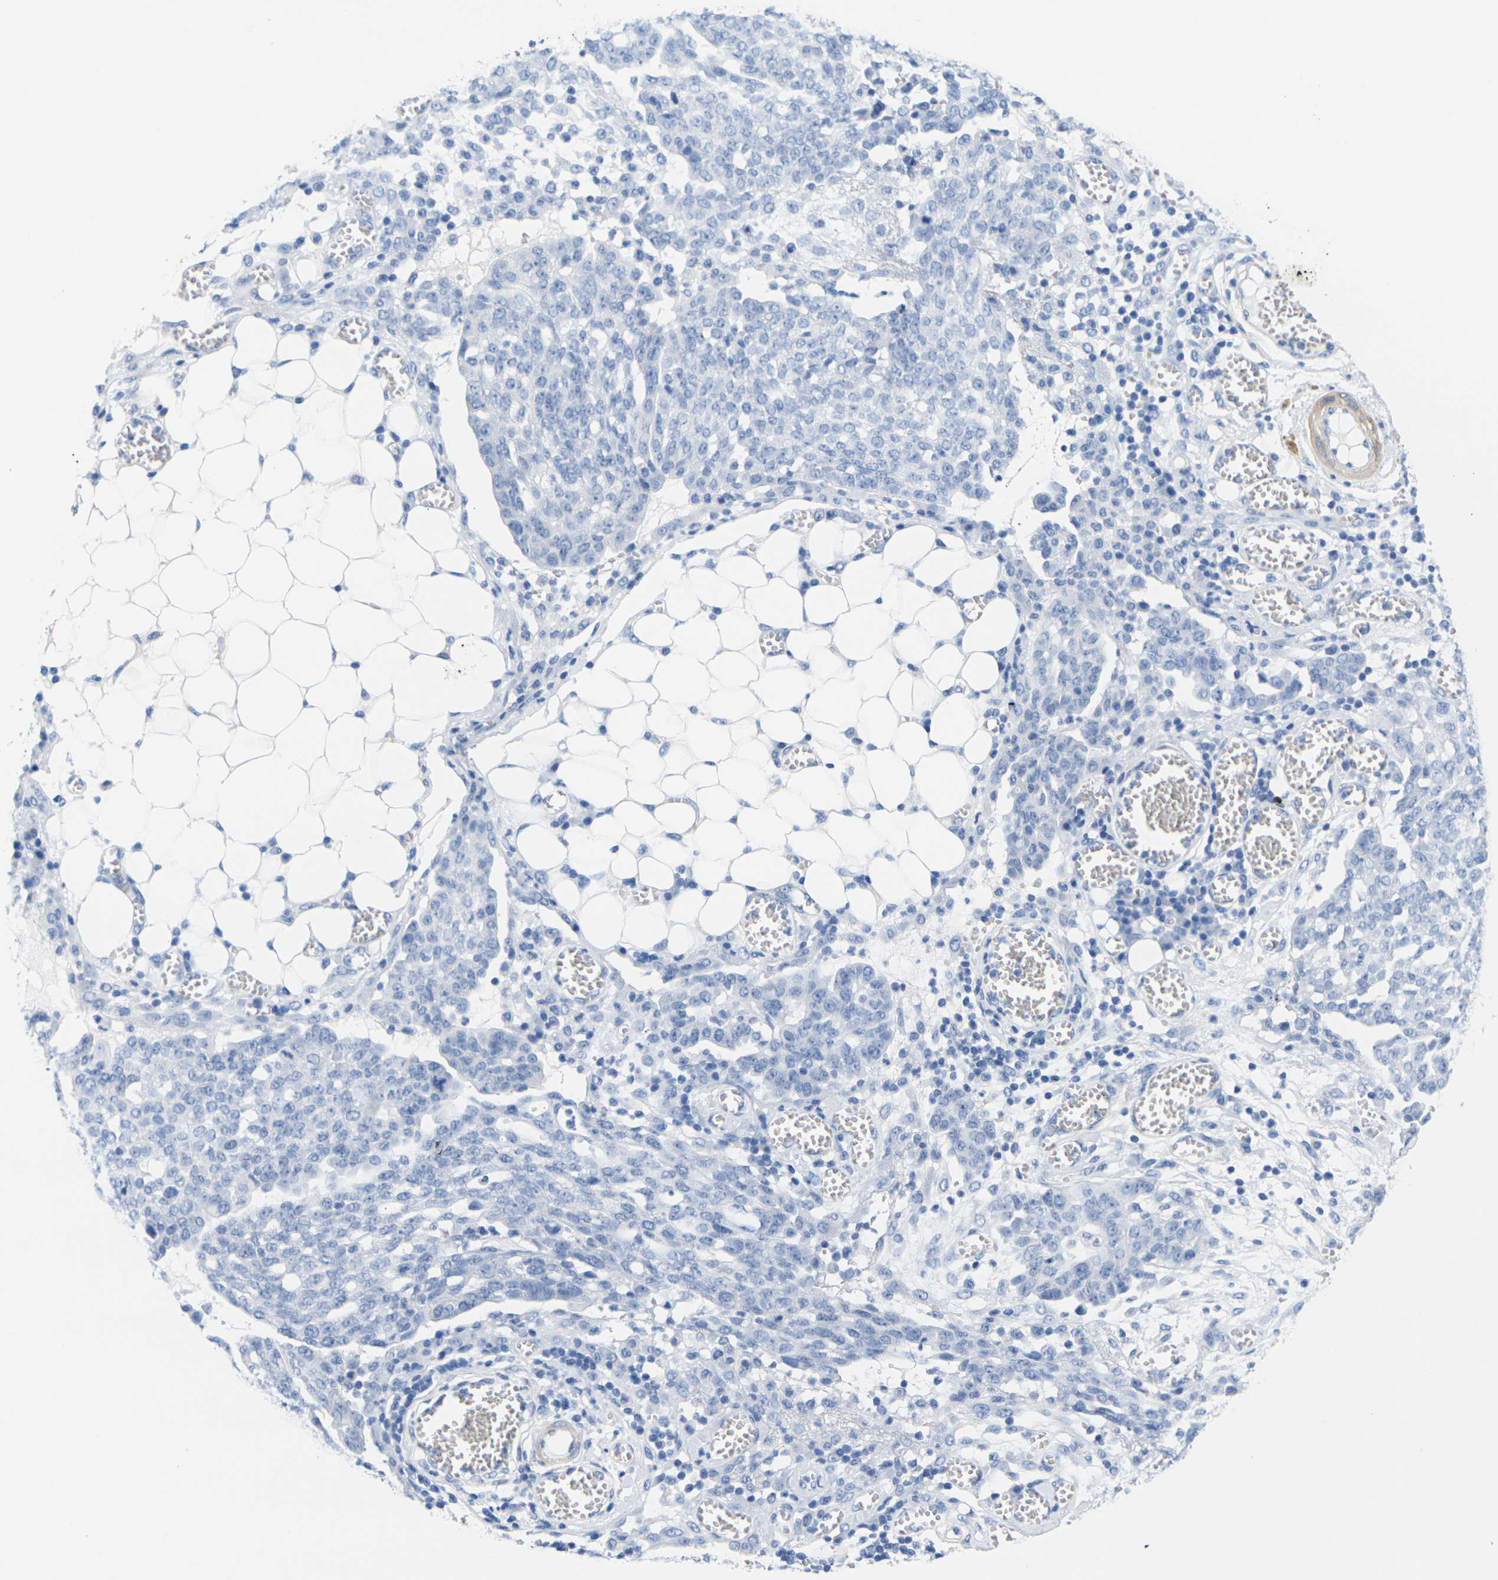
{"staining": {"intensity": "negative", "quantity": "none", "location": "none"}, "tissue": "ovarian cancer", "cell_type": "Tumor cells", "image_type": "cancer", "snomed": [{"axis": "morphology", "description": "Cystadenocarcinoma, serous, NOS"}, {"axis": "topography", "description": "Soft tissue"}, {"axis": "topography", "description": "Ovary"}], "caption": "The photomicrograph displays no significant staining in tumor cells of ovarian cancer. (DAB (3,3'-diaminobenzidine) IHC visualized using brightfield microscopy, high magnification).", "gene": "CNN1", "patient": {"sex": "female", "age": 57}}